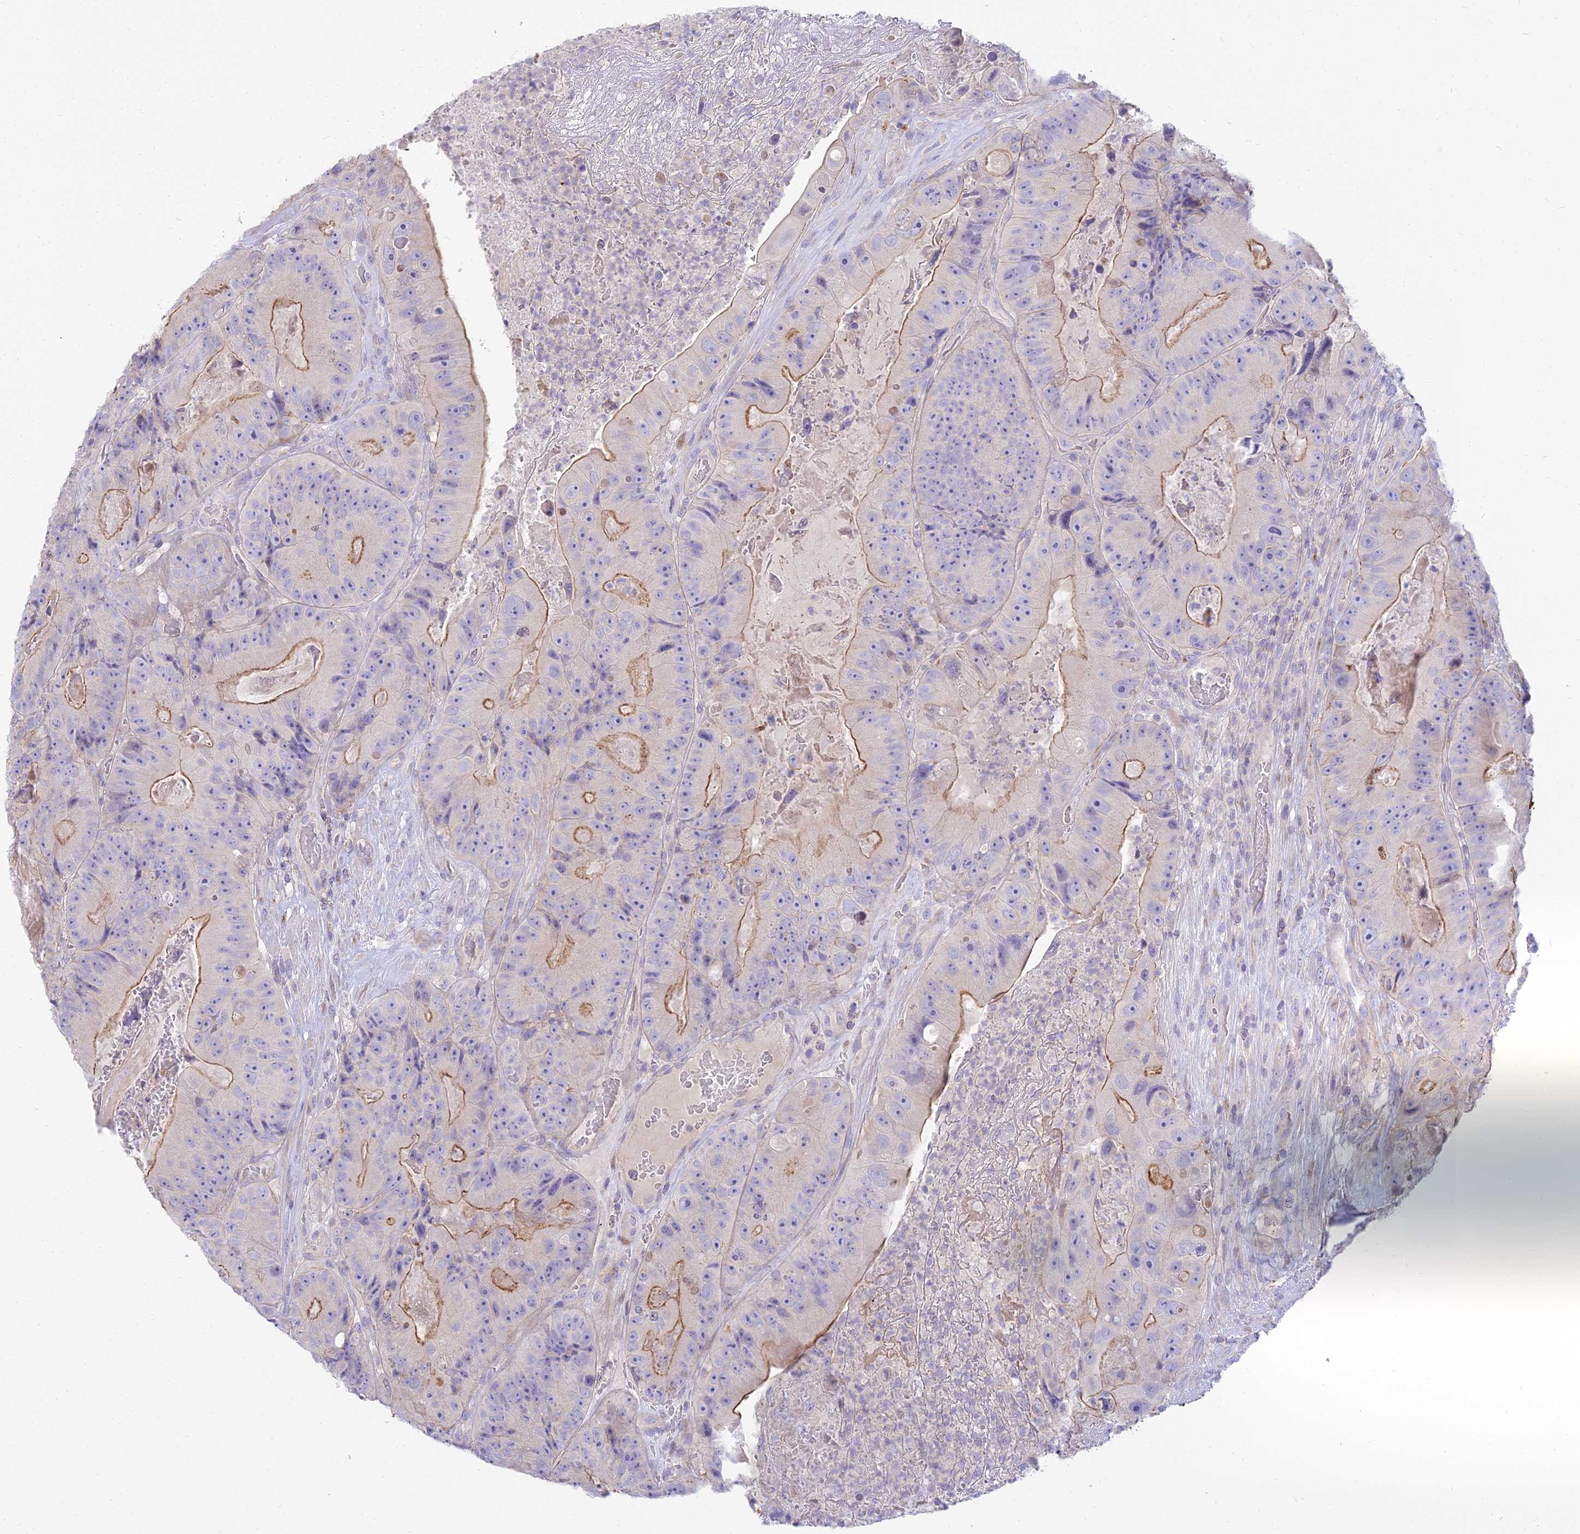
{"staining": {"intensity": "moderate", "quantity": "25%-75%", "location": "cytoplasmic/membranous"}, "tissue": "colorectal cancer", "cell_type": "Tumor cells", "image_type": "cancer", "snomed": [{"axis": "morphology", "description": "Adenocarcinoma, NOS"}, {"axis": "topography", "description": "Colon"}], "caption": "Colorectal cancer (adenocarcinoma) stained with a brown dye shows moderate cytoplasmic/membranous positive positivity in about 25%-75% of tumor cells.", "gene": "SMIM24", "patient": {"sex": "female", "age": 86}}